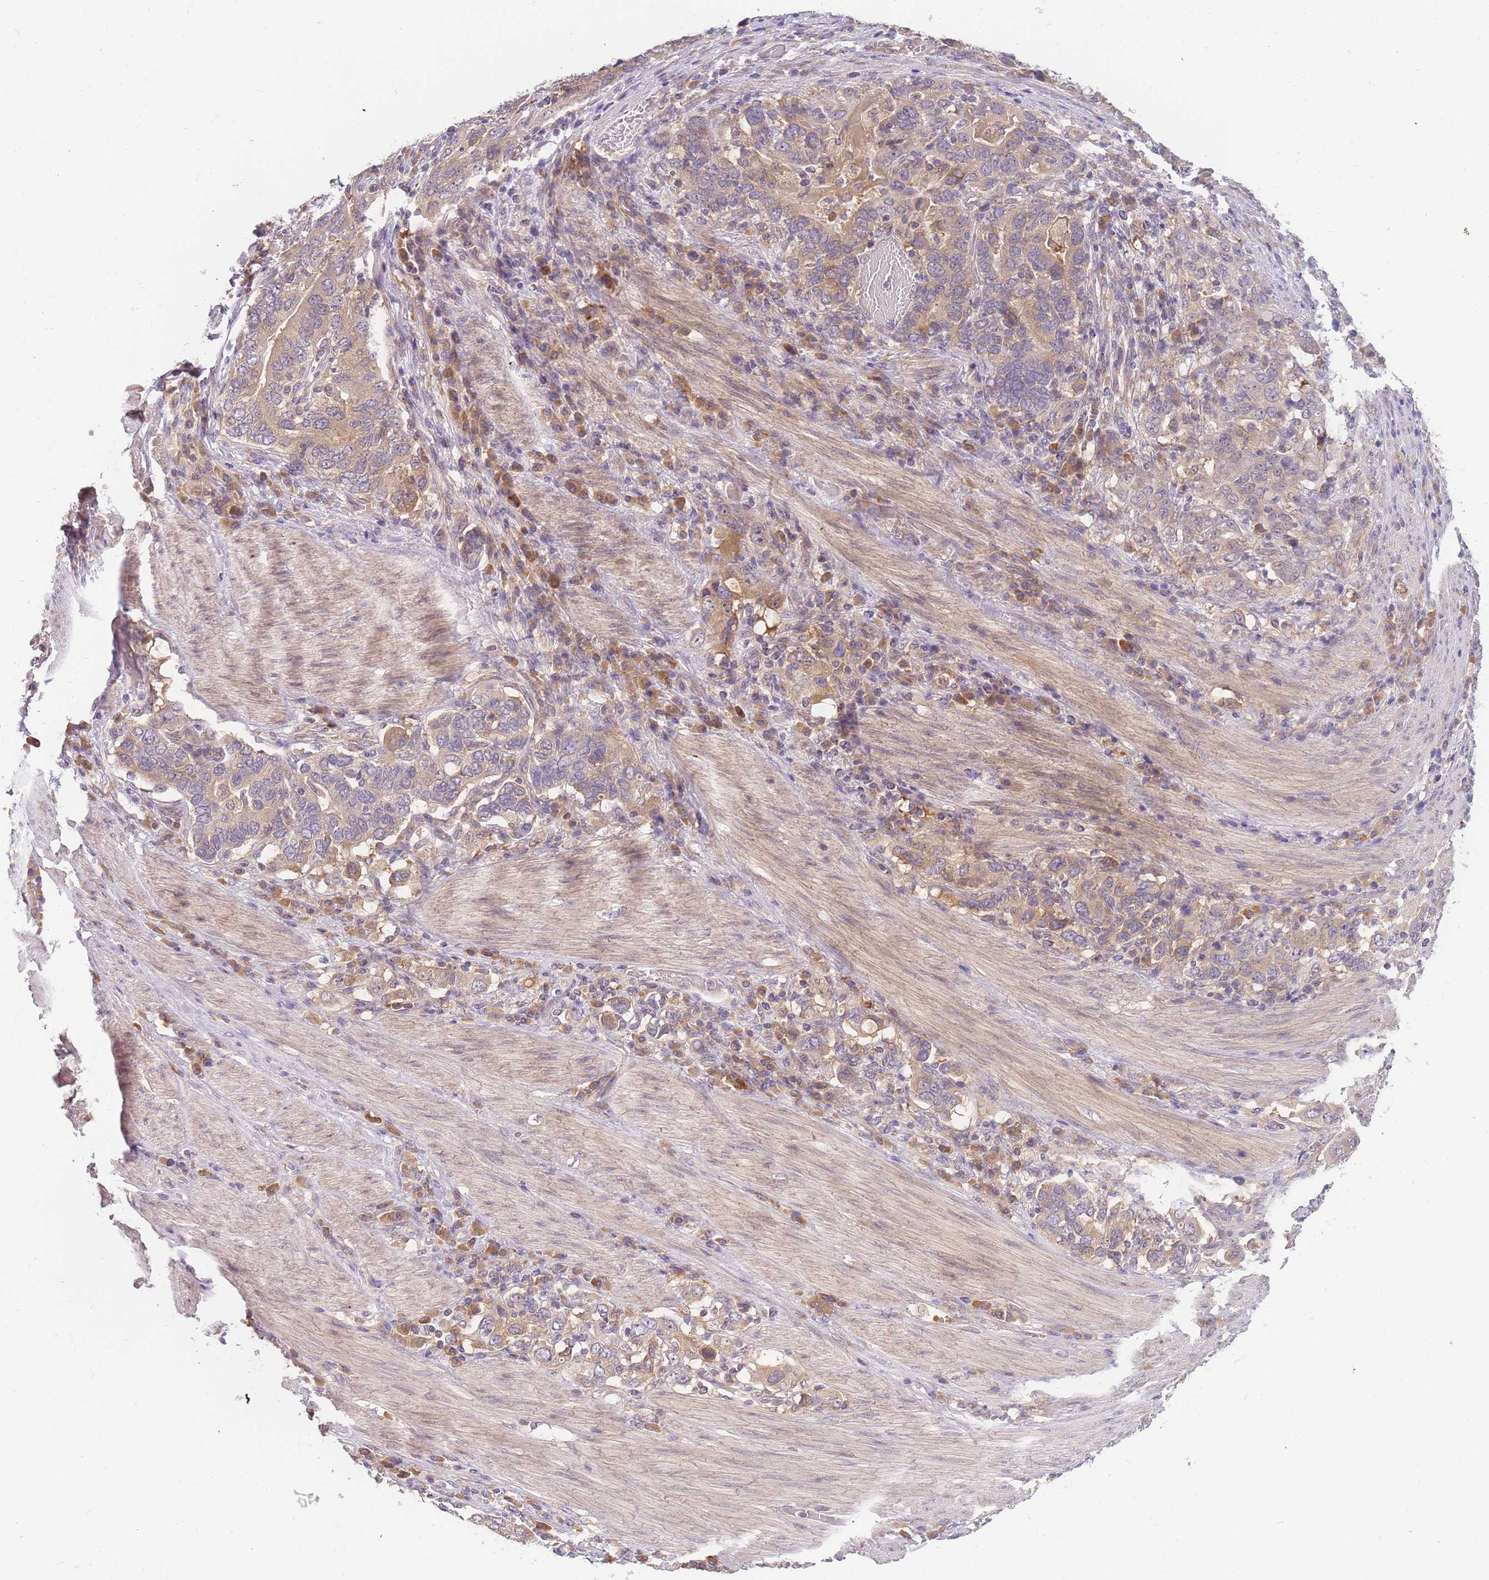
{"staining": {"intensity": "weak", "quantity": "25%-75%", "location": "cytoplasmic/membranous"}, "tissue": "stomach cancer", "cell_type": "Tumor cells", "image_type": "cancer", "snomed": [{"axis": "morphology", "description": "Adenocarcinoma, NOS"}, {"axis": "topography", "description": "Stomach, upper"}, {"axis": "topography", "description": "Stomach"}], "caption": "Stomach cancer was stained to show a protein in brown. There is low levels of weak cytoplasmic/membranous staining in approximately 25%-75% of tumor cells. The staining was performed using DAB (3,3'-diaminobenzidine) to visualize the protein expression in brown, while the nuclei were stained in blue with hematoxylin (Magnification: 20x).", "gene": "ZNF577", "patient": {"sex": "male", "age": 62}}